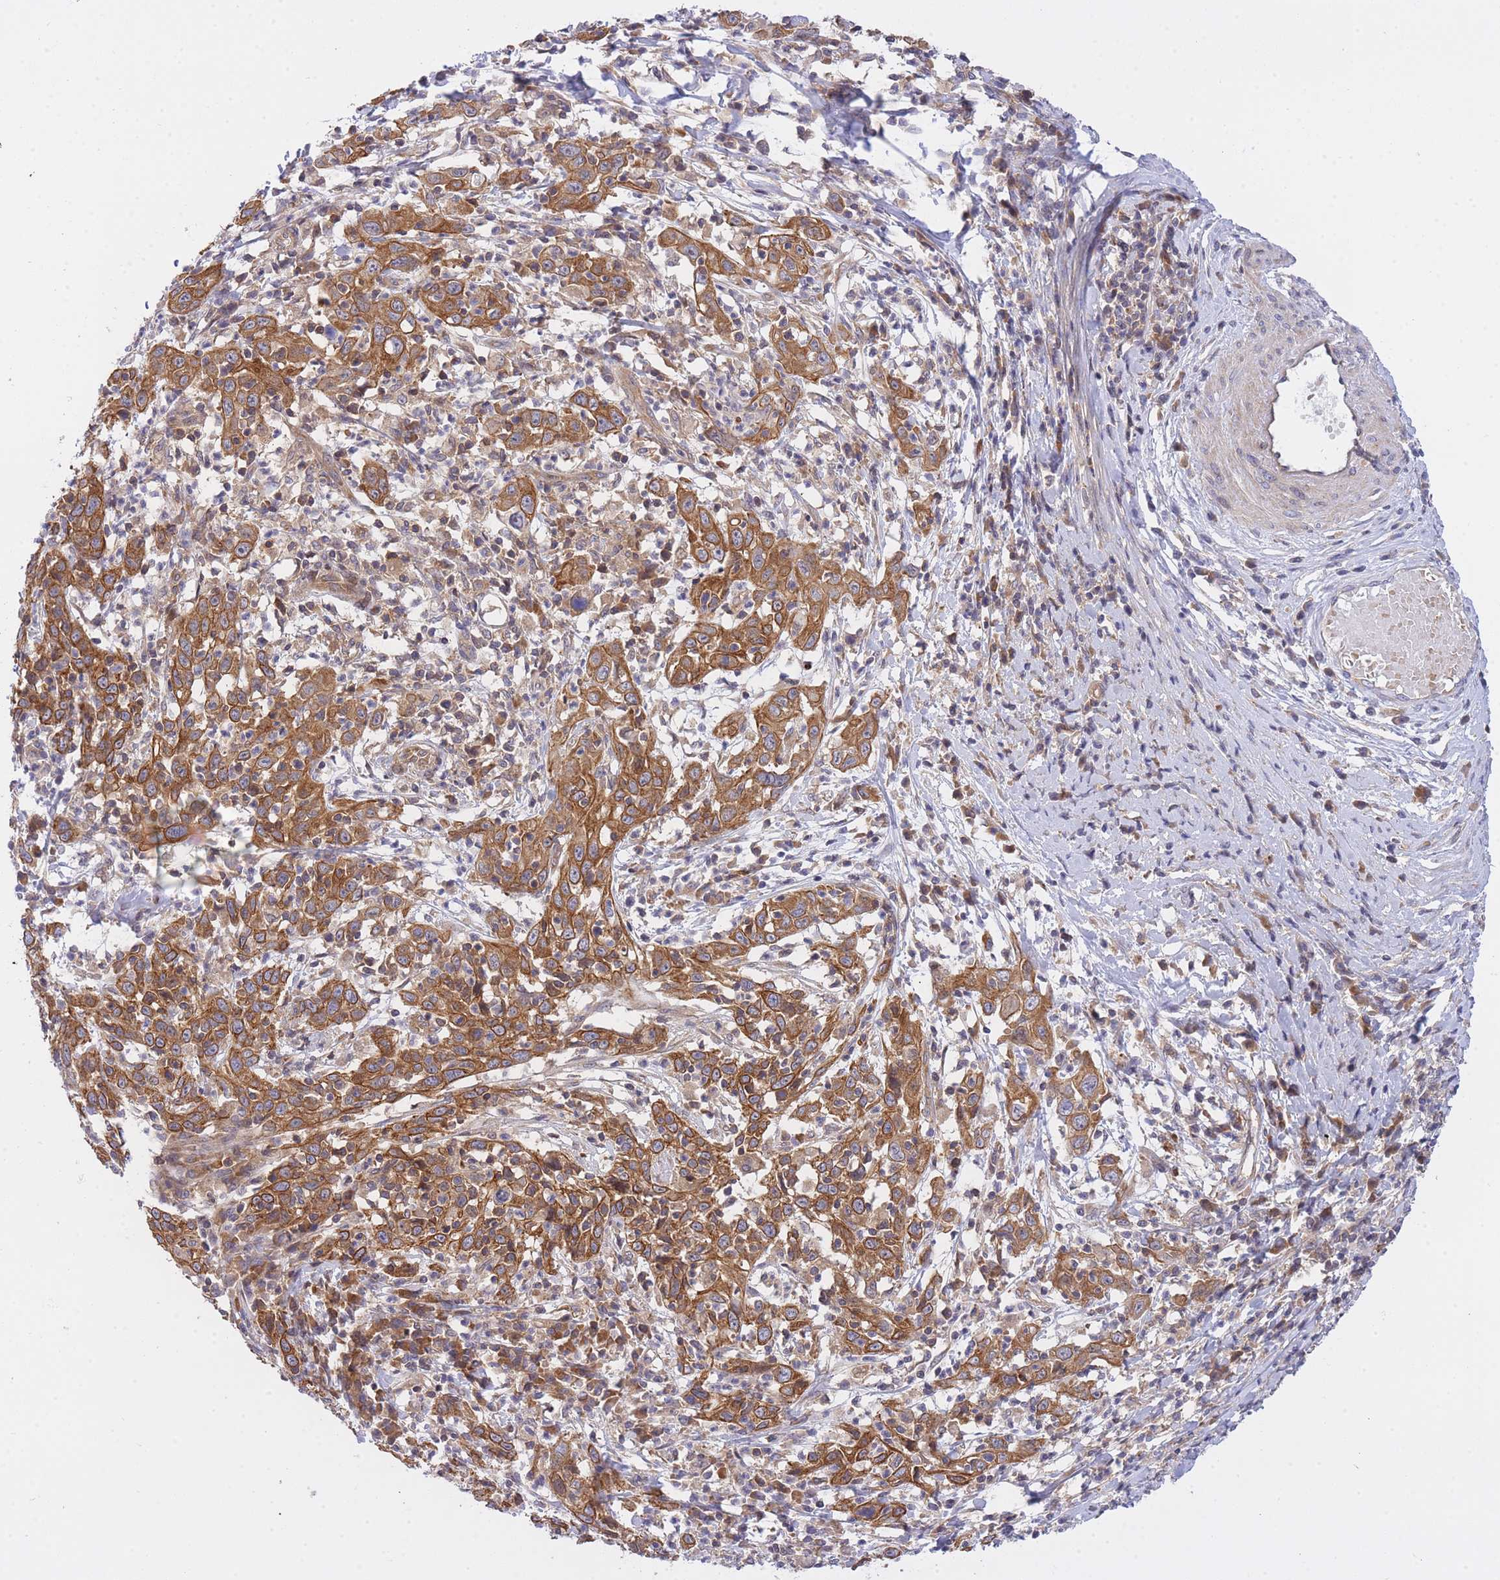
{"staining": {"intensity": "strong", "quantity": ">75%", "location": "cytoplasmic/membranous"}, "tissue": "cervical cancer", "cell_type": "Tumor cells", "image_type": "cancer", "snomed": [{"axis": "morphology", "description": "Squamous cell carcinoma, NOS"}, {"axis": "topography", "description": "Cervix"}], "caption": "Cervical squamous cell carcinoma was stained to show a protein in brown. There is high levels of strong cytoplasmic/membranous positivity in about >75% of tumor cells.", "gene": "EIF2B2", "patient": {"sex": "female", "age": 46}}